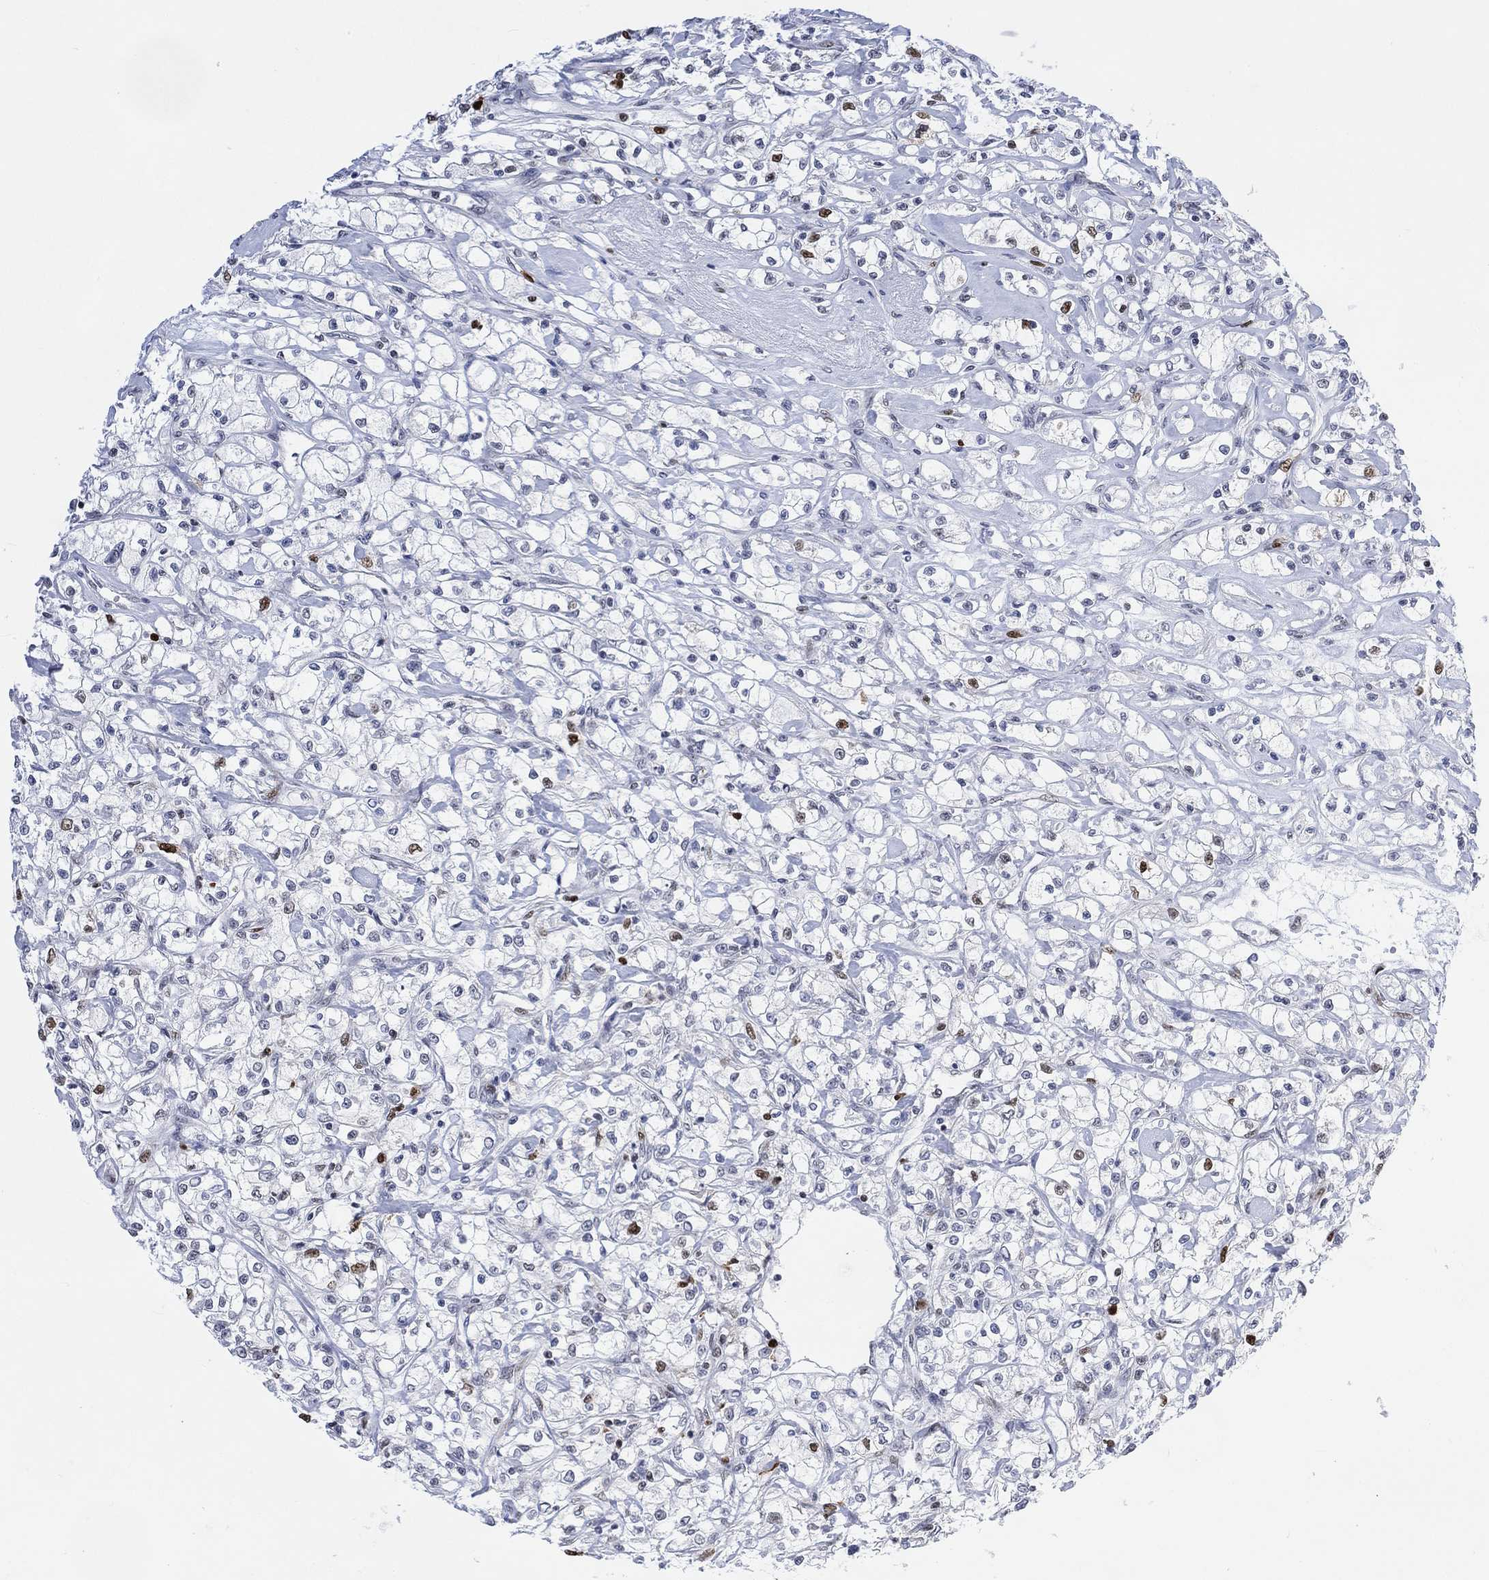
{"staining": {"intensity": "strong", "quantity": "<25%", "location": "nuclear"}, "tissue": "renal cancer", "cell_type": "Tumor cells", "image_type": "cancer", "snomed": [{"axis": "morphology", "description": "Adenocarcinoma, NOS"}, {"axis": "topography", "description": "Kidney"}], "caption": "Adenocarcinoma (renal) tissue reveals strong nuclear expression in approximately <25% of tumor cells, visualized by immunohistochemistry.", "gene": "RAD54L2", "patient": {"sex": "female", "age": 59}}